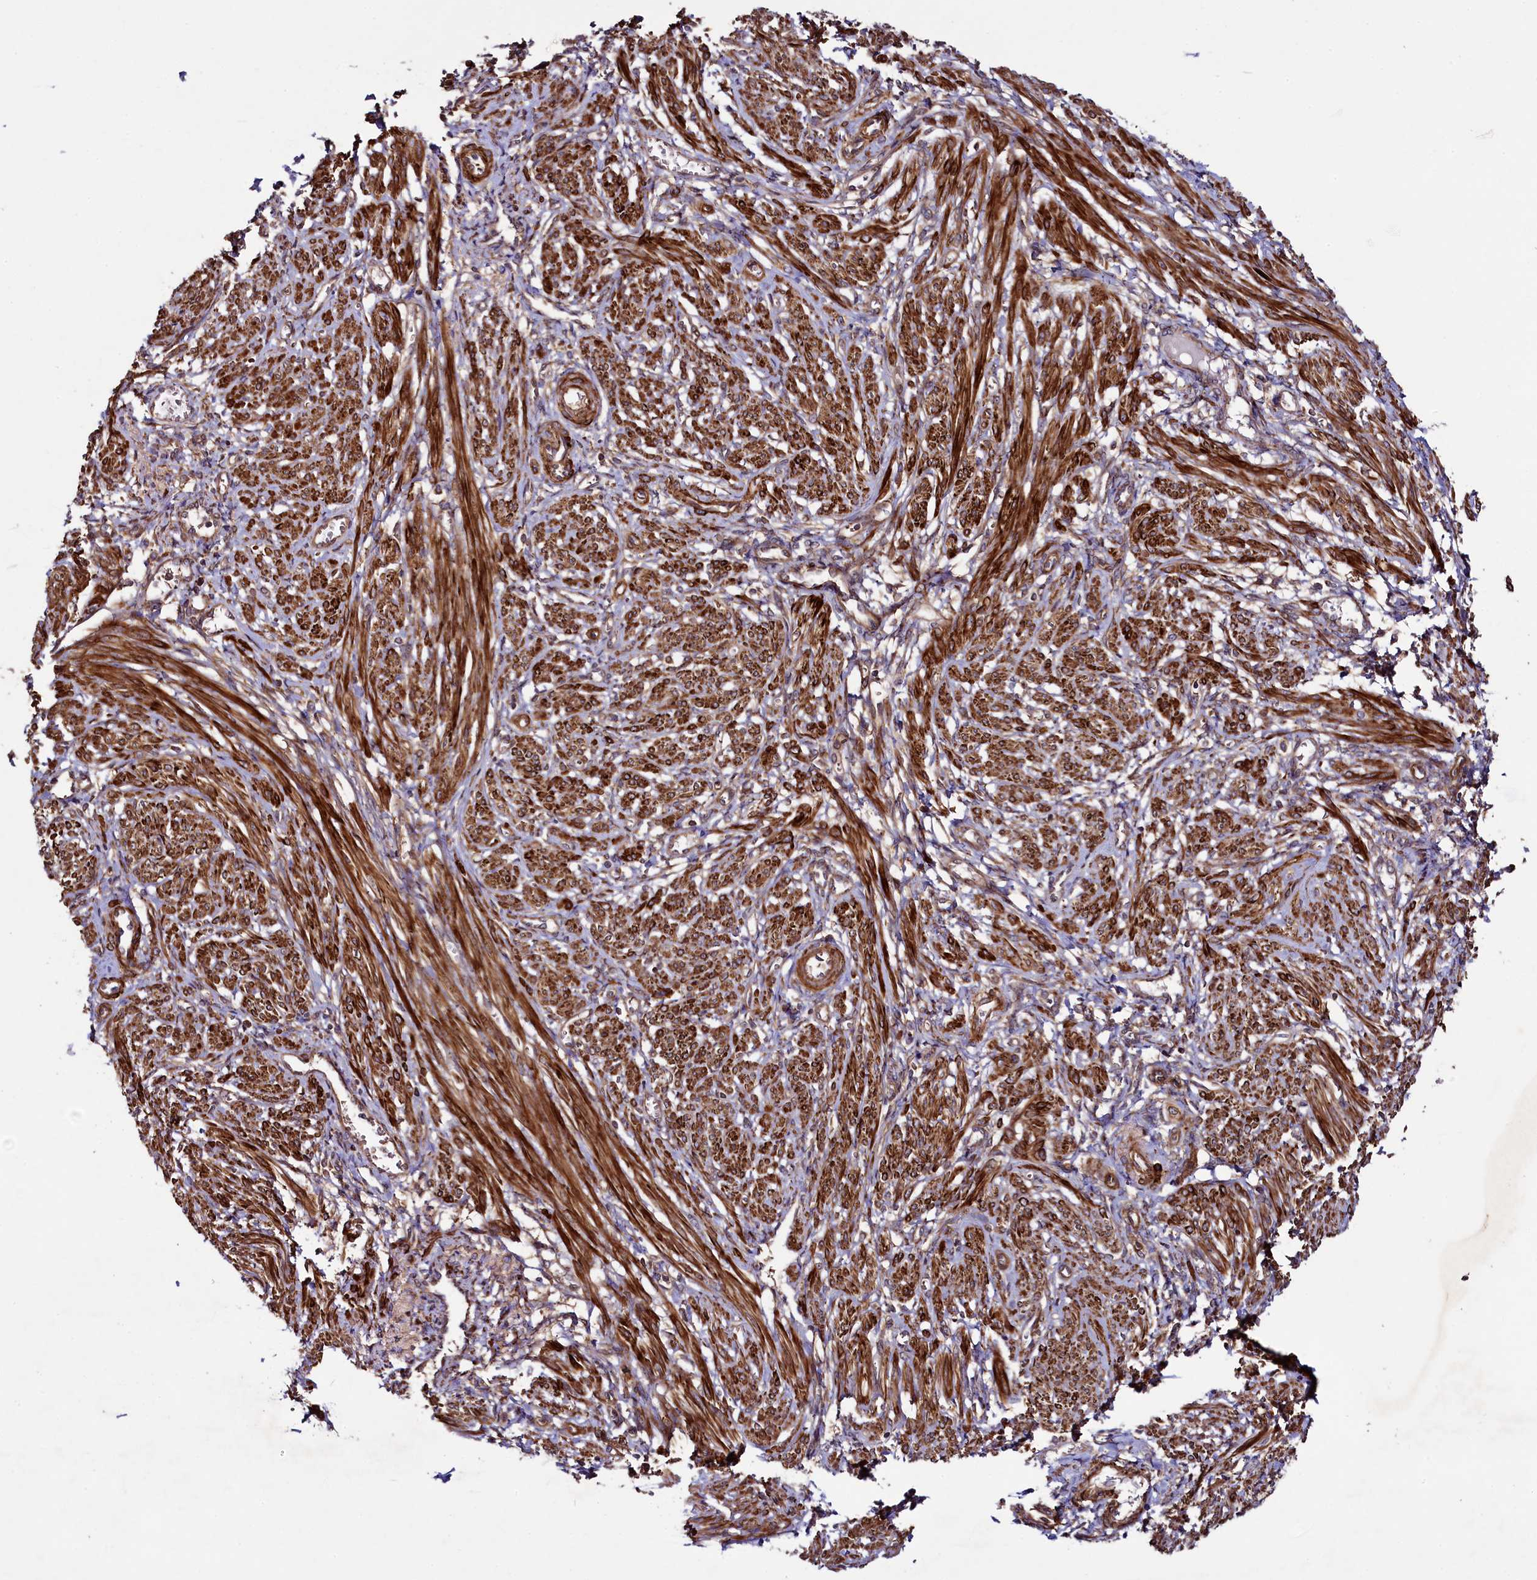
{"staining": {"intensity": "strong", "quantity": ">75%", "location": "cytoplasmic/membranous"}, "tissue": "smooth muscle", "cell_type": "Smooth muscle cells", "image_type": "normal", "snomed": [{"axis": "morphology", "description": "Normal tissue, NOS"}, {"axis": "topography", "description": "Smooth muscle"}], "caption": "Immunohistochemical staining of unremarkable smooth muscle reveals >75% levels of strong cytoplasmic/membranous protein positivity in approximately >75% of smooth muscle cells. Immunohistochemistry (ihc) stains the protein in brown and the nuclei are stained blue.", "gene": "CCDC102A", "patient": {"sex": "female", "age": 39}}